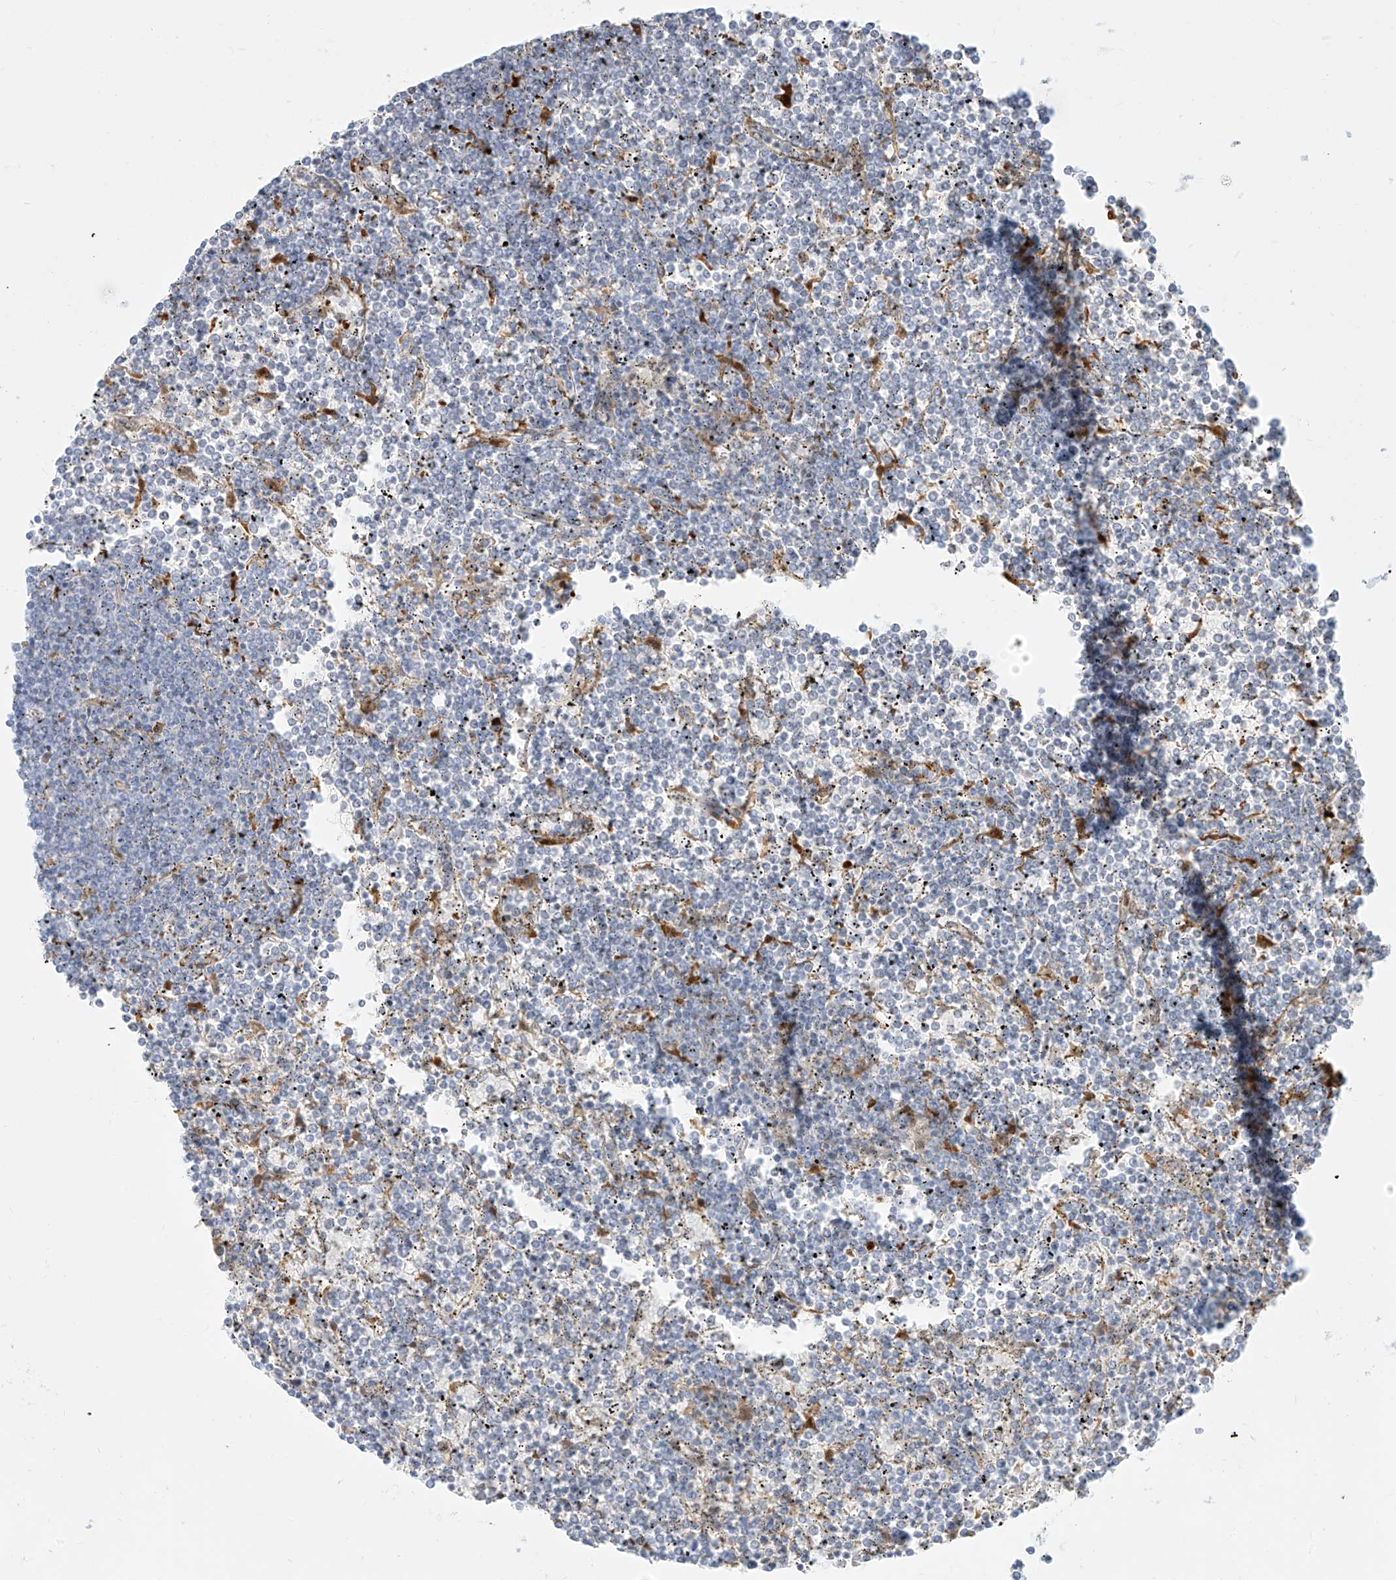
{"staining": {"intensity": "negative", "quantity": "none", "location": "none"}, "tissue": "lymphoma", "cell_type": "Tumor cells", "image_type": "cancer", "snomed": [{"axis": "morphology", "description": "Malignant lymphoma, non-Hodgkin's type, Low grade"}, {"axis": "topography", "description": "Spleen"}], "caption": "High power microscopy micrograph of an immunohistochemistry (IHC) photomicrograph of lymphoma, revealing no significant expression in tumor cells.", "gene": "NHSL1", "patient": {"sex": "female", "age": 19}}